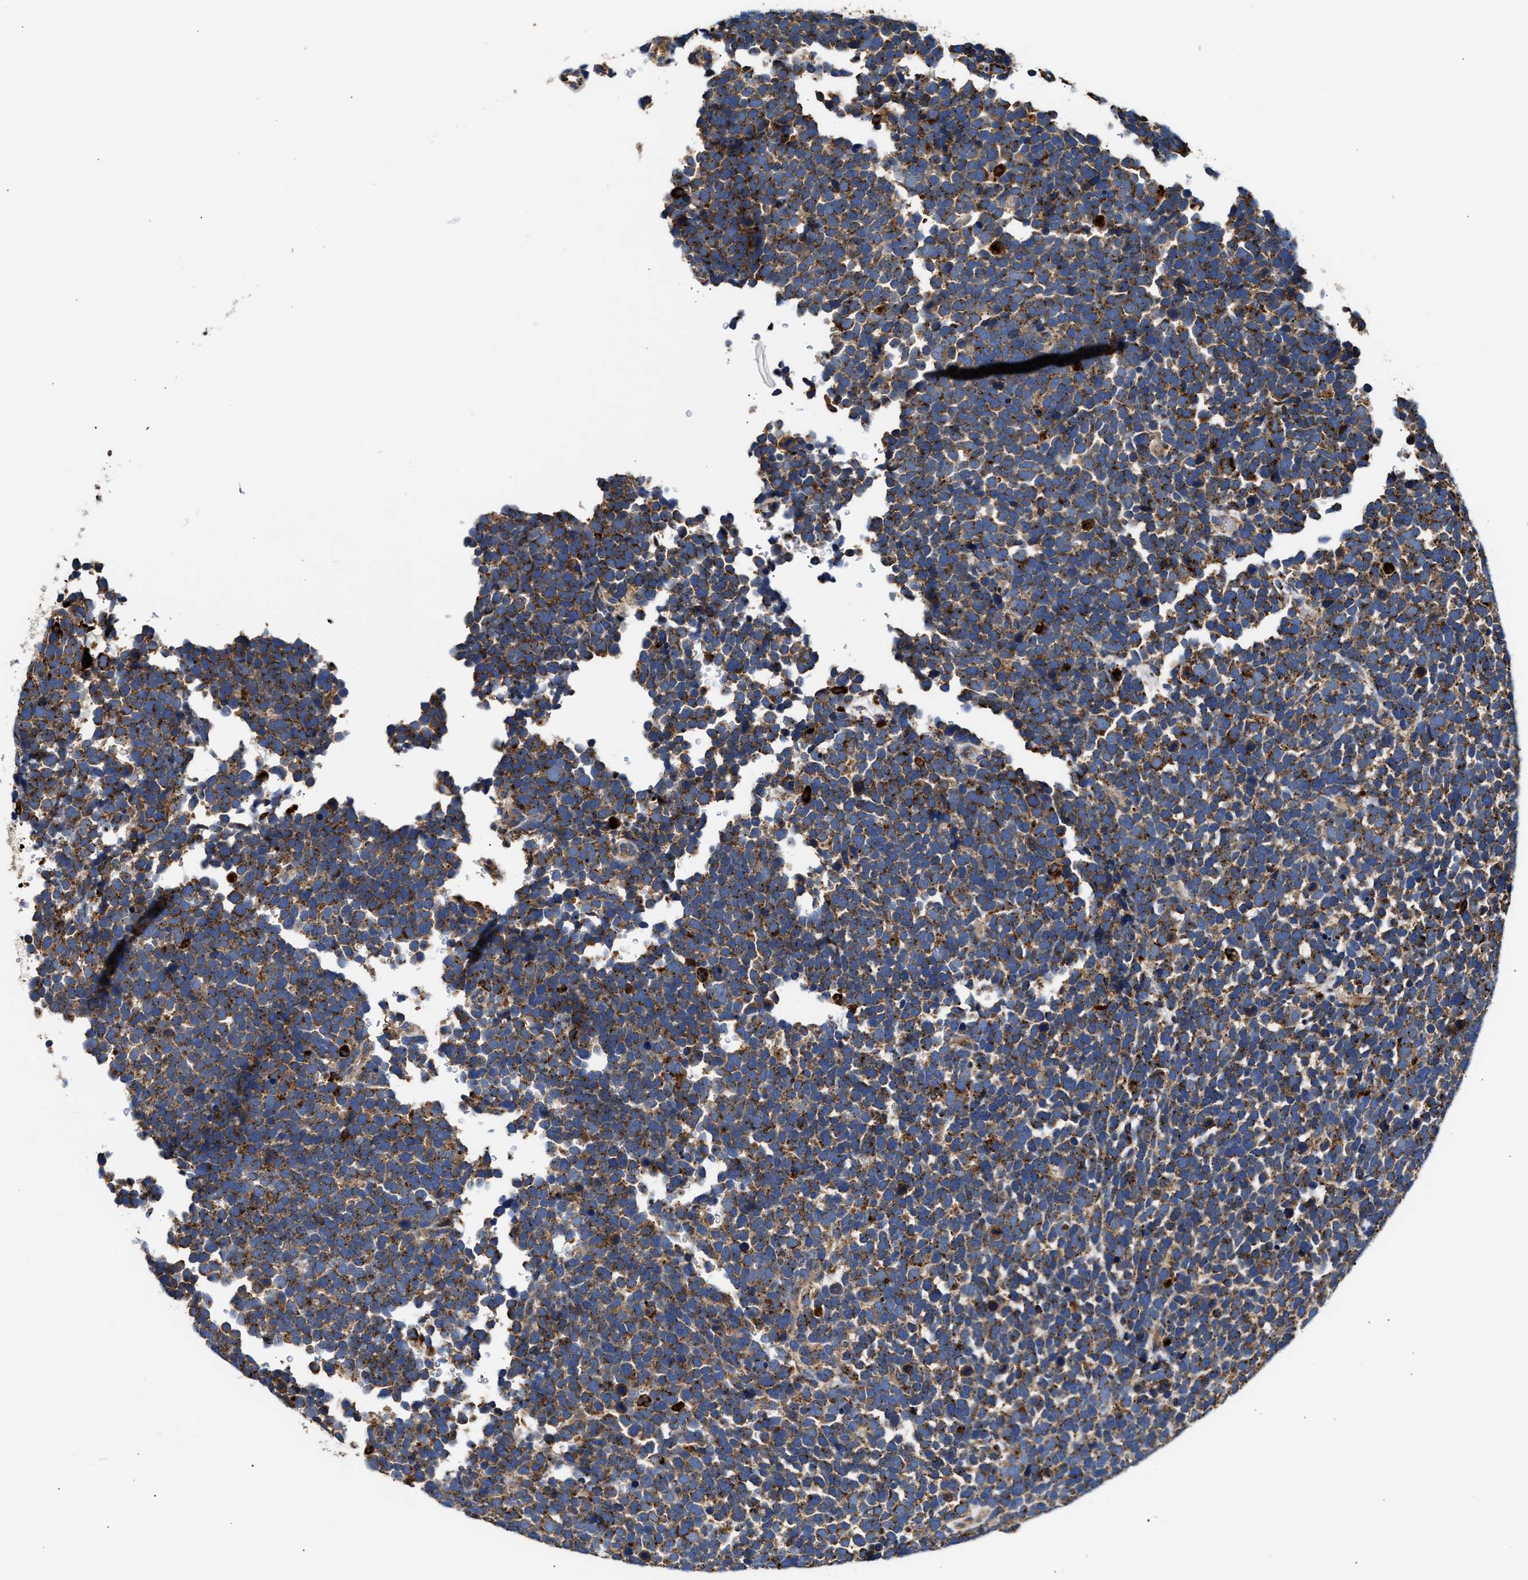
{"staining": {"intensity": "strong", "quantity": ">75%", "location": "cytoplasmic/membranous"}, "tissue": "urothelial cancer", "cell_type": "Tumor cells", "image_type": "cancer", "snomed": [{"axis": "morphology", "description": "Urothelial carcinoma, High grade"}, {"axis": "topography", "description": "Urinary bladder"}], "caption": "Immunohistochemistry (IHC) staining of high-grade urothelial carcinoma, which demonstrates high levels of strong cytoplasmic/membranous positivity in approximately >75% of tumor cells indicating strong cytoplasmic/membranous protein expression. The staining was performed using DAB (brown) for protein detection and nuclei were counterstained in hematoxylin (blue).", "gene": "CCDC146", "patient": {"sex": "female", "age": 82}}